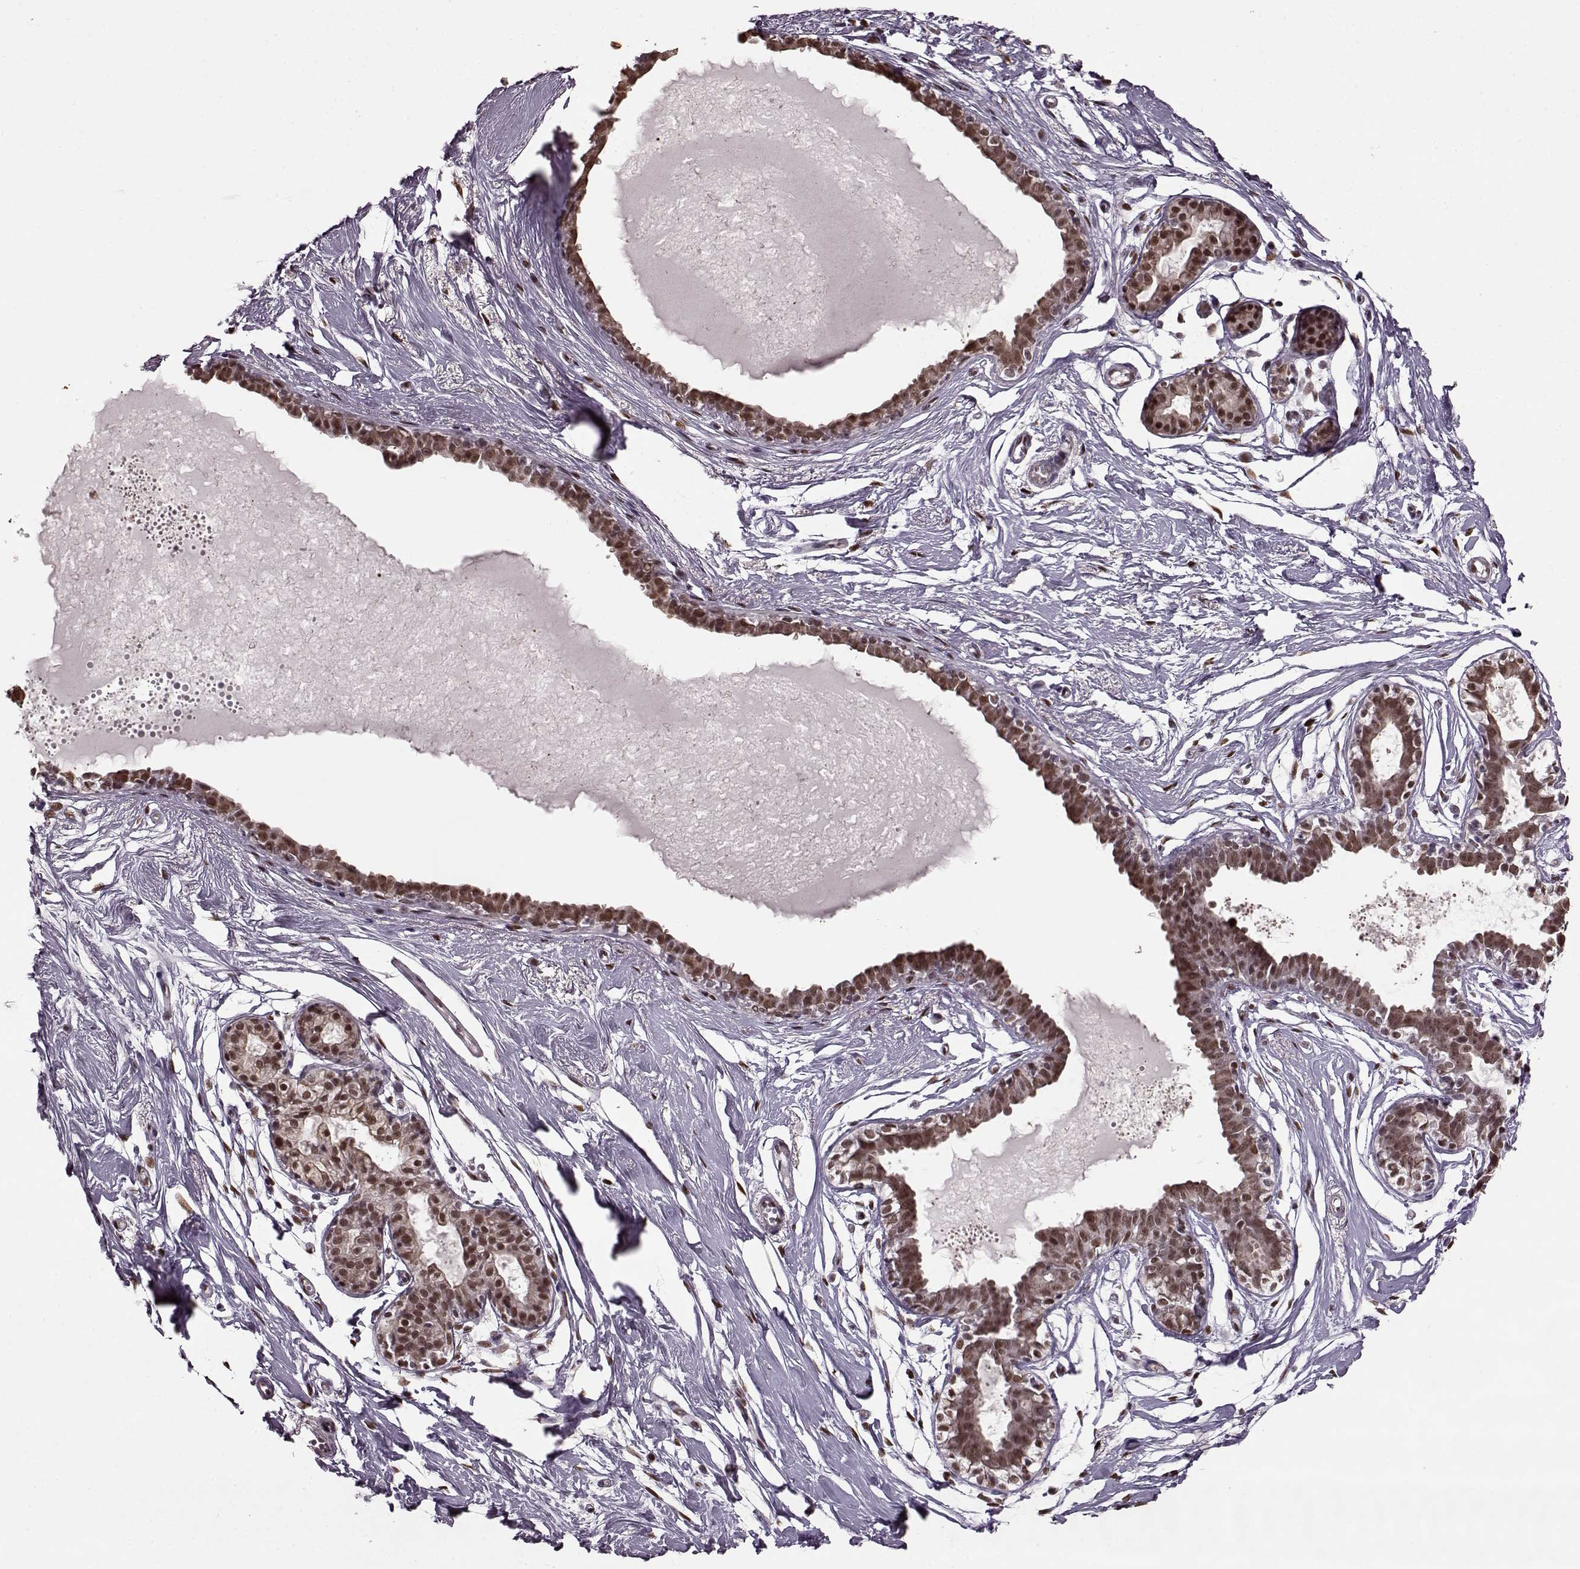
{"staining": {"intensity": "moderate", "quantity": ">75%", "location": "nuclear"}, "tissue": "breast", "cell_type": "Glandular cells", "image_type": "normal", "snomed": [{"axis": "morphology", "description": "Normal tissue, NOS"}, {"axis": "topography", "description": "Breast"}], "caption": "Benign breast was stained to show a protein in brown. There is medium levels of moderate nuclear staining in about >75% of glandular cells.", "gene": "FTO", "patient": {"sex": "female", "age": 49}}